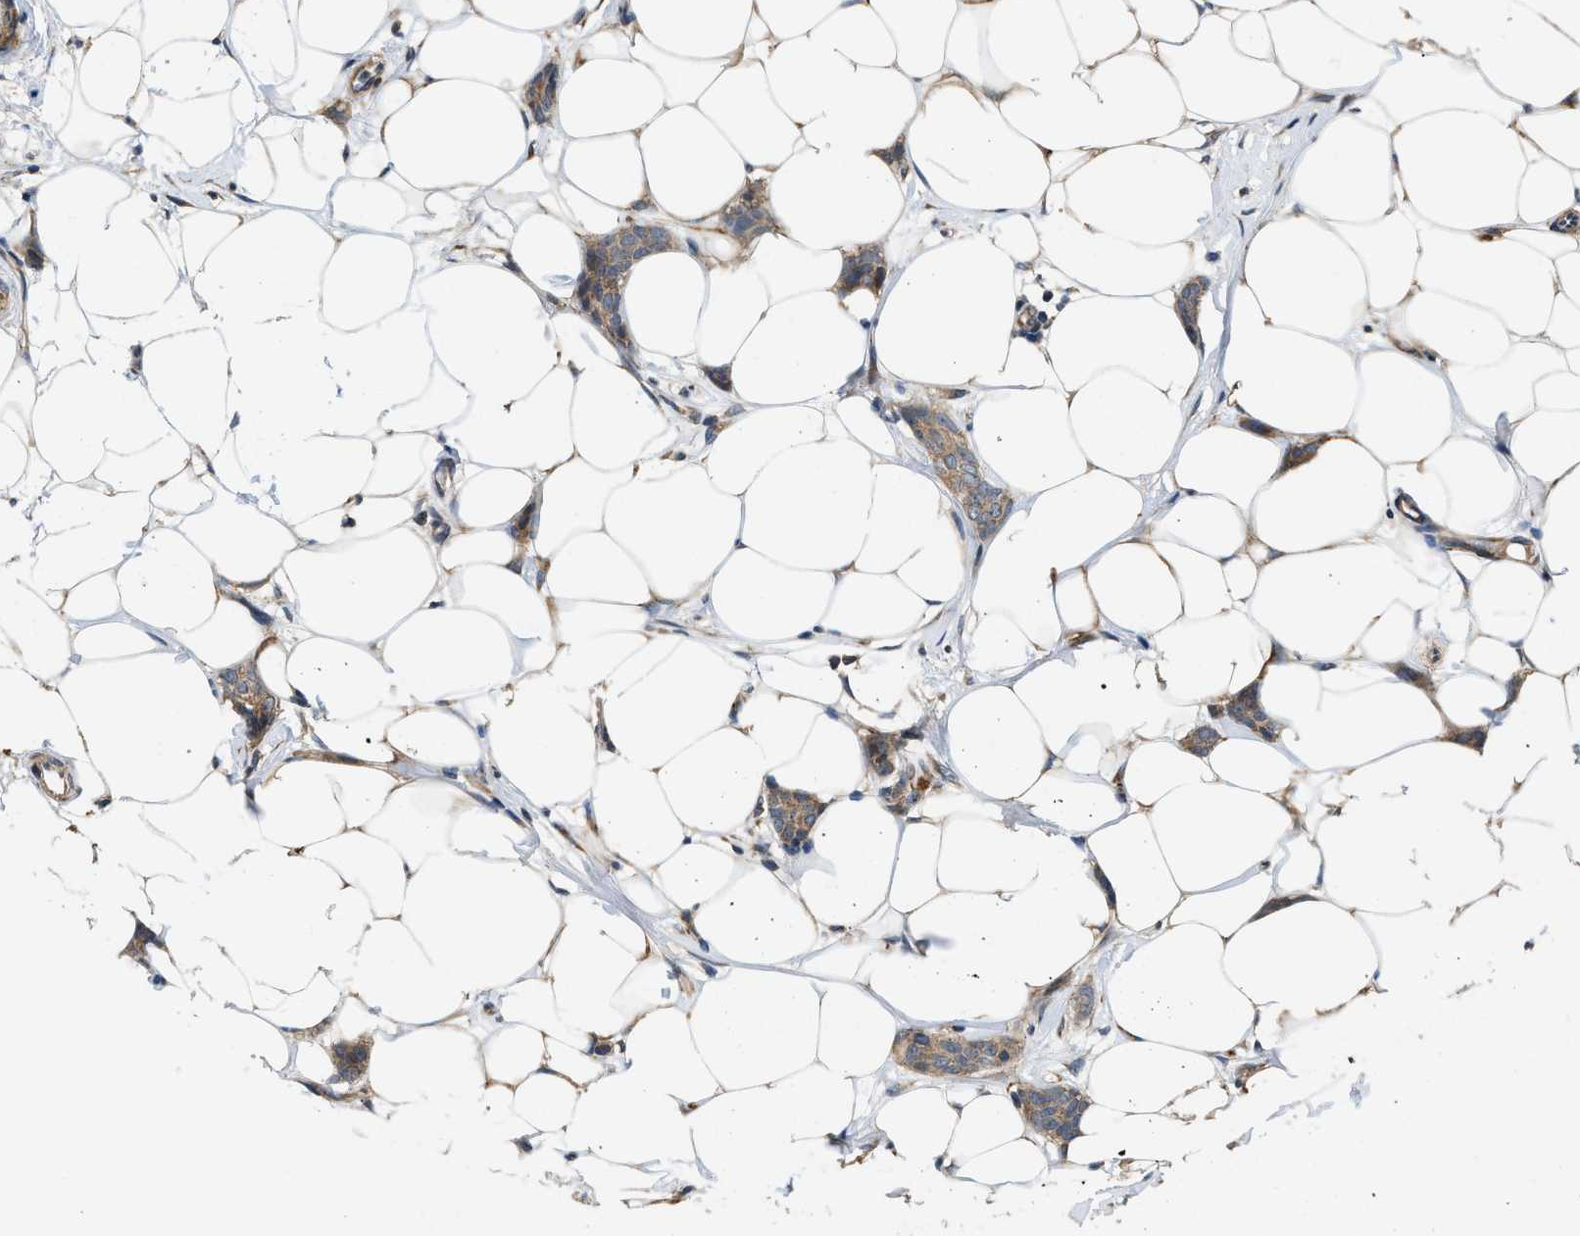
{"staining": {"intensity": "moderate", "quantity": ">75%", "location": "cytoplasmic/membranous"}, "tissue": "breast cancer", "cell_type": "Tumor cells", "image_type": "cancer", "snomed": [{"axis": "morphology", "description": "Lobular carcinoma"}, {"axis": "topography", "description": "Skin"}, {"axis": "topography", "description": "Breast"}], "caption": "Tumor cells show medium levels of moderate cytoplasmic/membranous expression in approximately >75% of cells in human breast cancer (lobular carcinoma).", "gene": "ZNF599", "patient": {"sex": "female", "age": 46}}